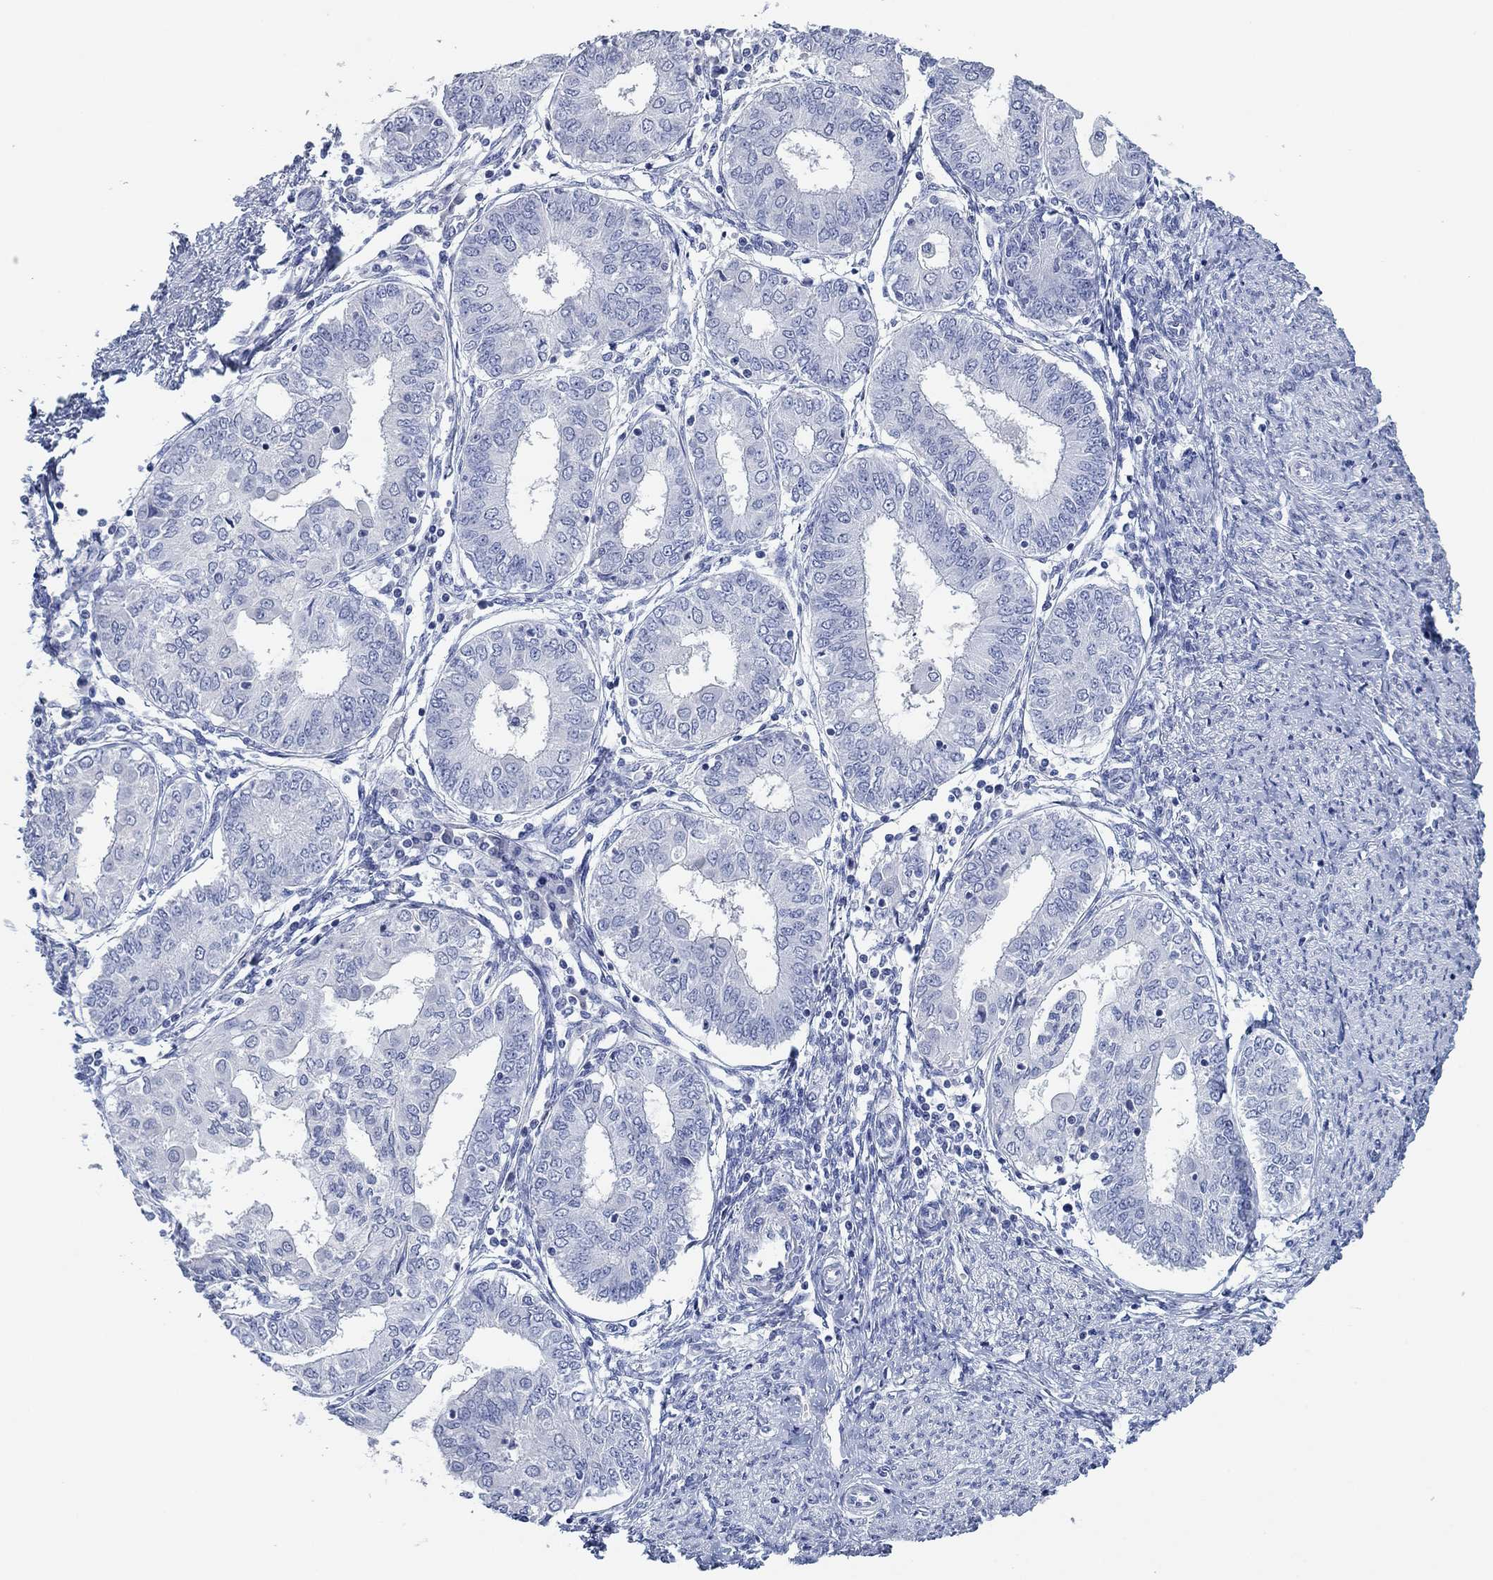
{"staining": {"intensity": "negative", "quantity": "none", "location": "none"}, "tissue": "endometrial cancer", "cell_type": "Tumor cells", "image_type": "cancer", "snomed": [{"axis": "morphology", "description": "Adenocarcinoma, NOS"}, {"axis": "topography", "description": "Endometrium"}], "caption": "Micrograph shows no significant protein positivity in tumor cells of endometrial cancer.", "gene": "POU5F1", "patient": {"sex": "female", "age": 68}}